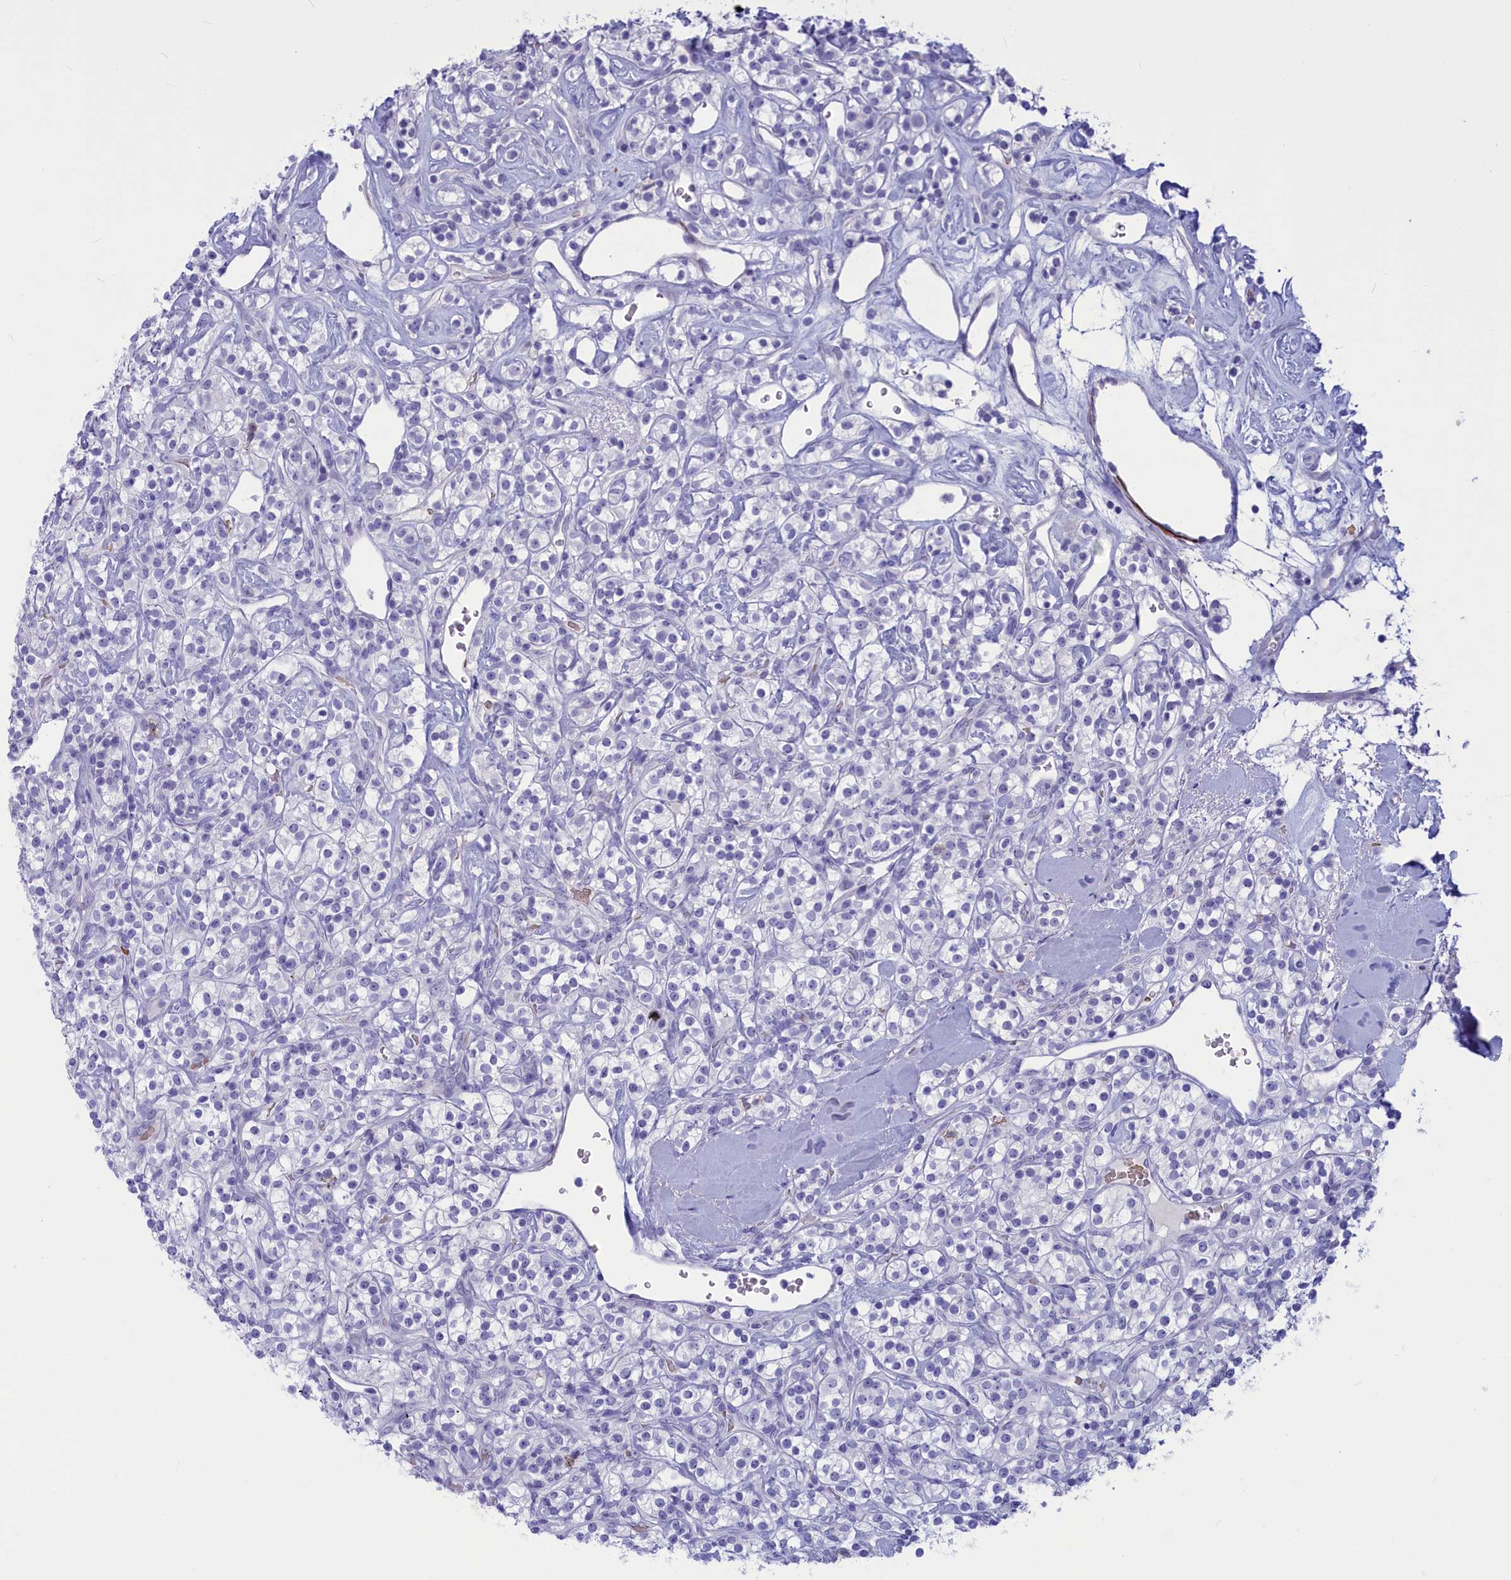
{"staining": {"intensity": "negative", "quantity": "none", "location": "none"}, "tissue": "renal cancer", "cell_type": "Tumor cells", "image_type": "cancer", "snomed": [{"axis": "morphology", "description": "Adenocarcinoma, NOS"}, {"axis": "topography", "description": "Kidney"}], "caption": "Immunohistochemical staining of human adenocarcinoma (renal) shows no significant expression in tumor cells. (Stains: DAB (3,3'-diaminobenzidine) IHC with hematoxylin counter stain, Microscopy: brightfield microscopy at high magnification).", "gene": "GAPDHS", "patient": {"sex": "male", "age": 77}}